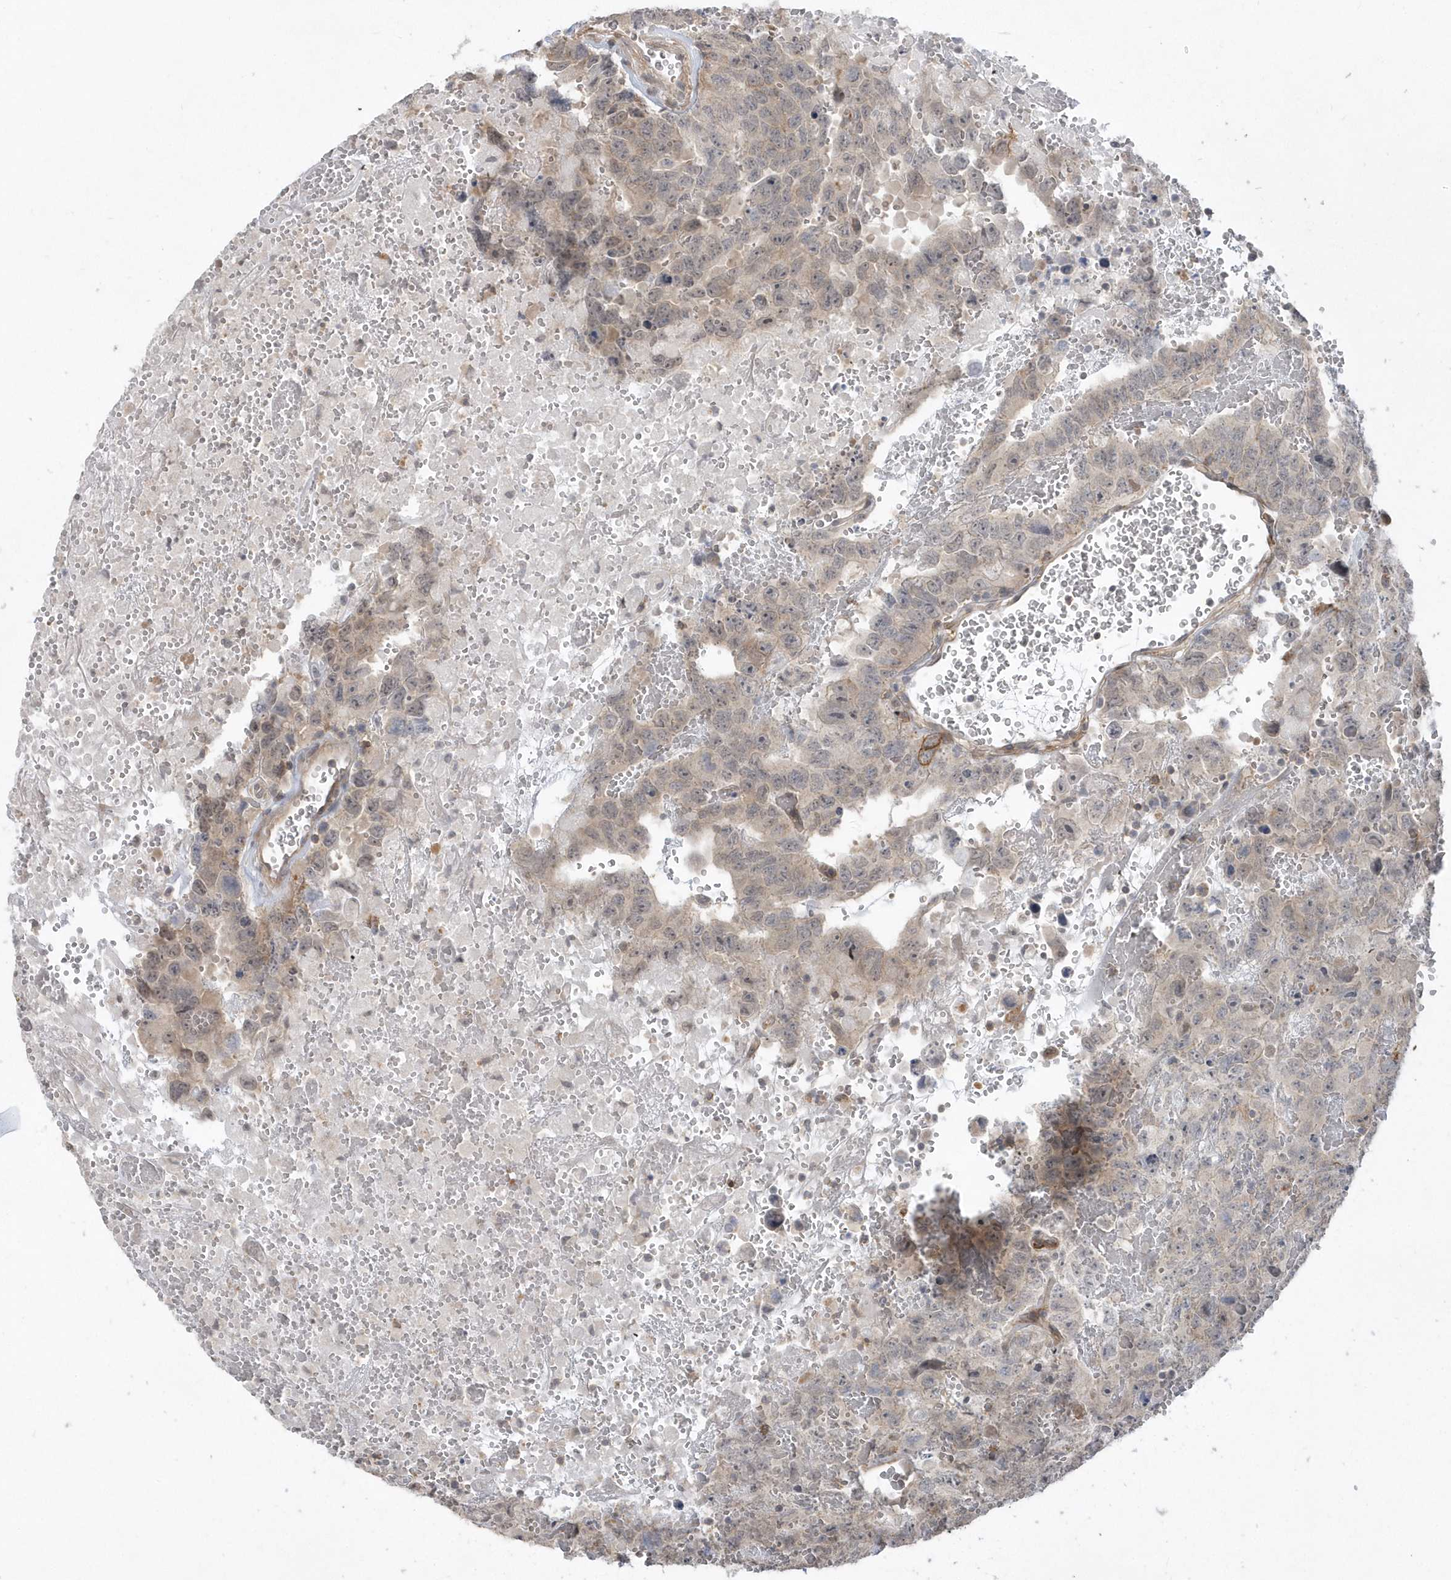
{"staining": {"intensity": "weak", "quantity": "<25%", "location": "cytoplasmic/membranous"}, "tissue": "testis cancer", "cell_type": "Tumor cells", "image_type": "cancer", "snomed": [{"axis": "morphology", "description": "Carcinoma, Embryonal, NOS"}, {"axis": "topography", "description": "Testis"}], "caption": "Immunohistochemistry of human testis cancer demonstrates no expression in tumor cells.", "gene": "CRIP3", "patient": {"sex": "male", "age": 45}}